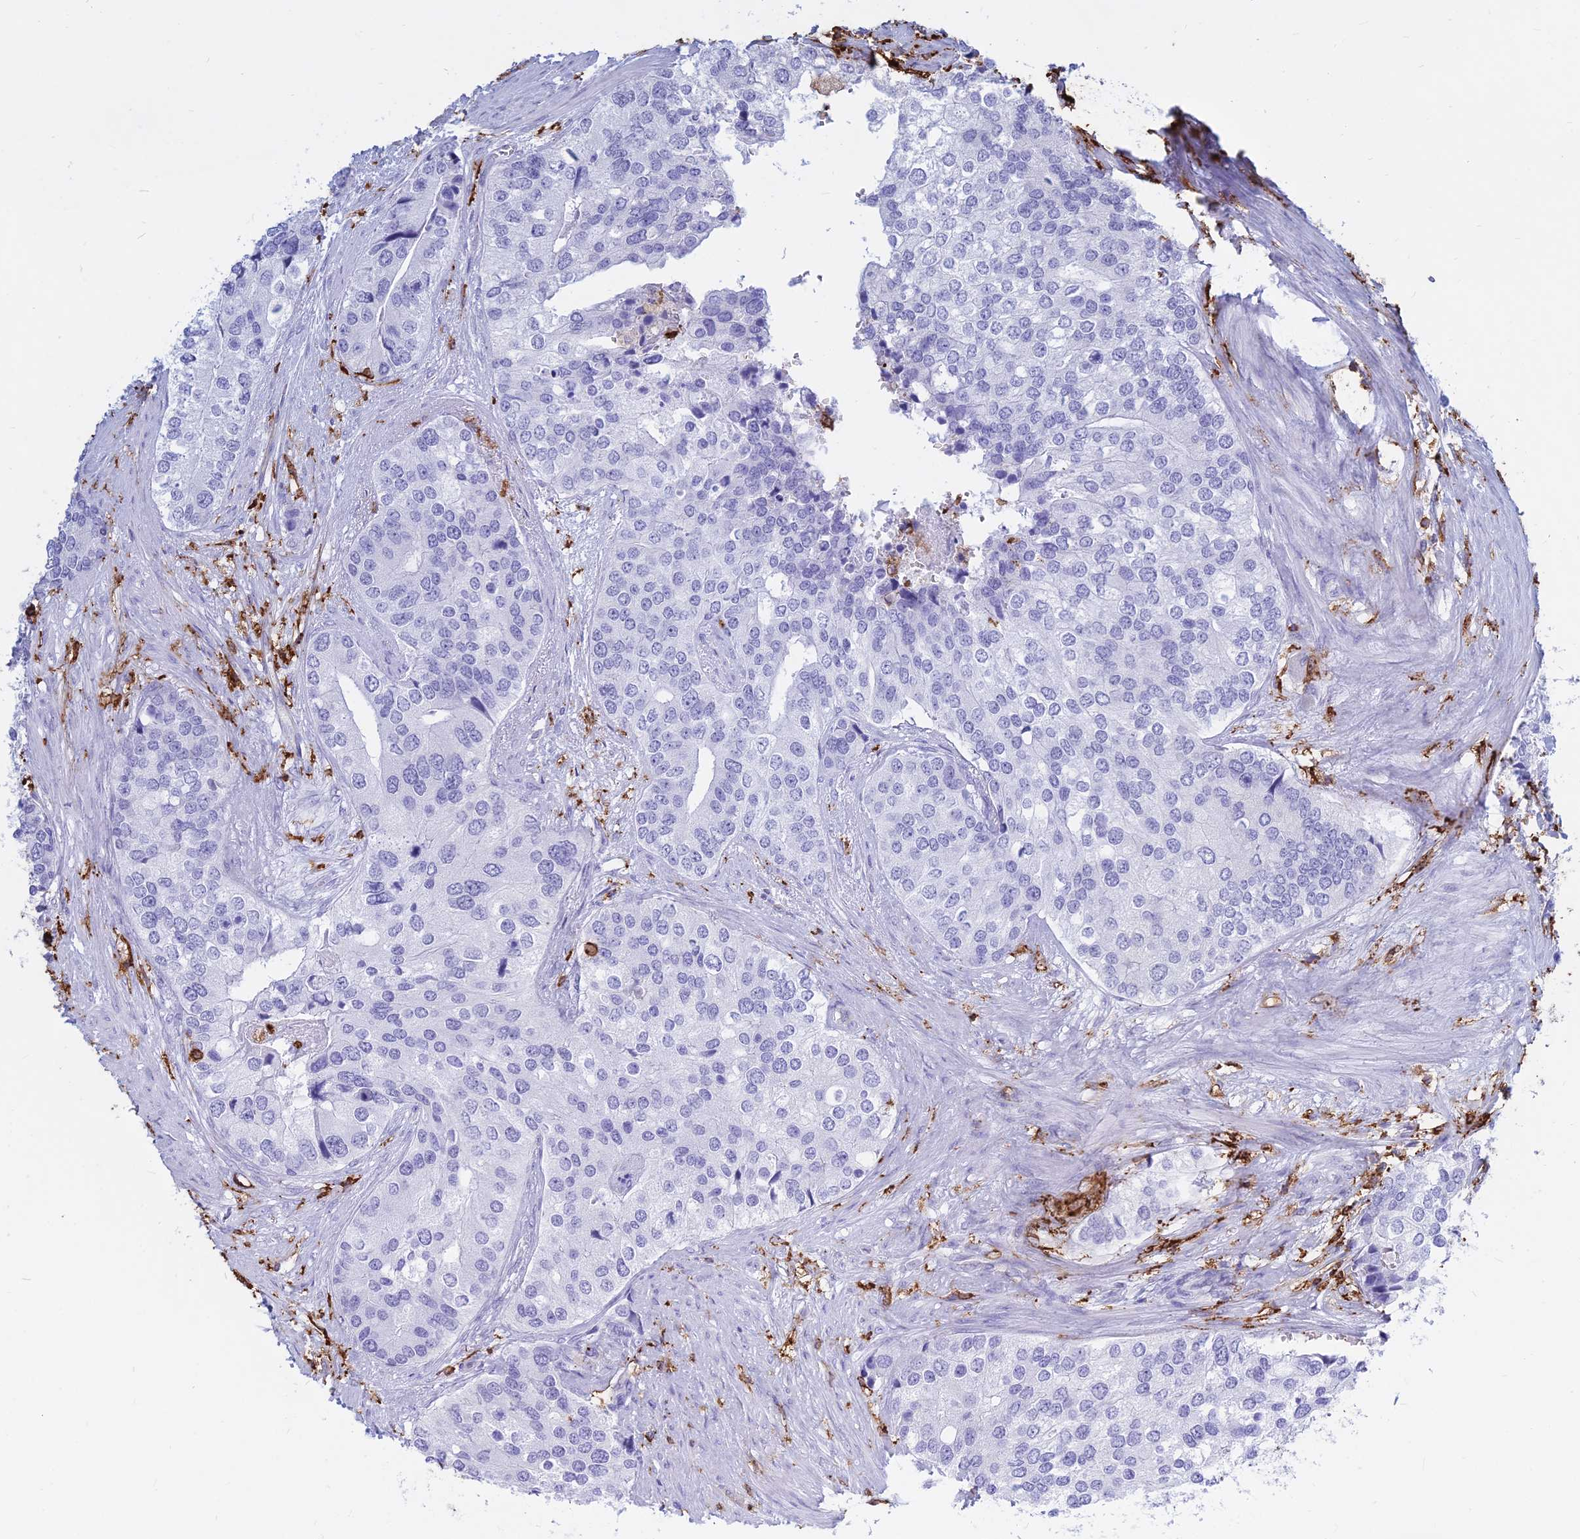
{"staining": {"intensity": "negative", "quantity": "none", "location": "none"}, "tissue": "prostate cancer", "cell_type": "Tumor cells", "image_type": "cancer", "snomed": [{"axis": "morphology", "description": "Adenocarcinoma, High grade"}, {"axis": "topography", "description": "Prostate"}], "caption": "Immunohistochemical staining of human prostate cancer (high-grade adenocarcinoma) displays no significant positivity in tumor cells. Nuclei are stained in blue.", "gene": "HLA-DRB1", "patient": {"sex": "male", "age": 62}}